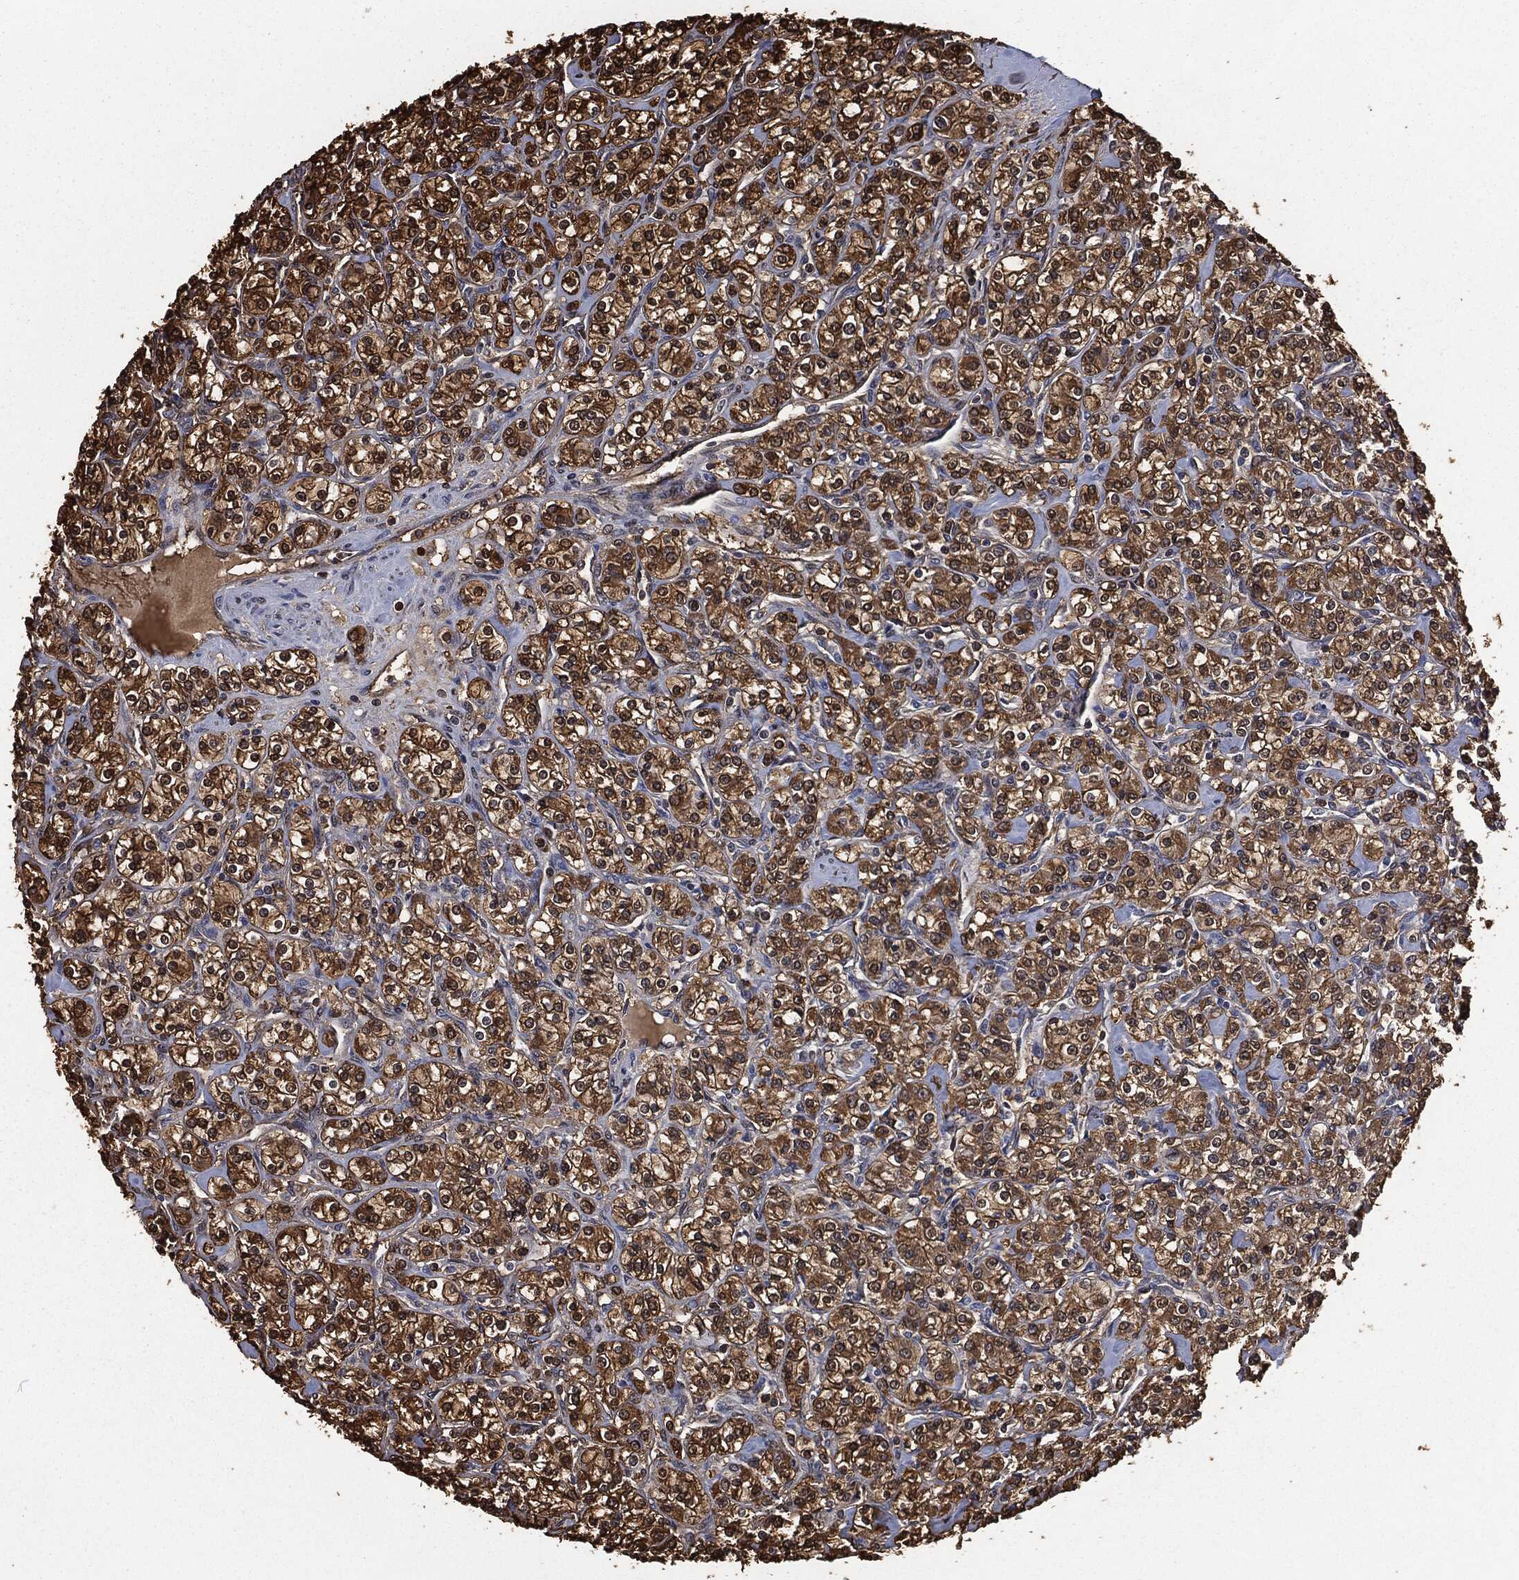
{"staining": {"intensity": "strong", "quantity": ">75%", "location": "cytoplasmic/membranous"}, "tissue": "renal cancer", "cell_type": "Tumor cells", "image_type": "cancer", "snomed": [{"axis": "morphology", "description": "Adenocarcinoma, NOS"}, {"axis": "topography", "description": "Kidney"}], "caption": "Strong cytoplasmic/membranous positivity is present in approximately >75% of tumor cells in renal adenocarcinoma. The staining is performed using DAB (3,3'-diaminobenzidine) brown chromogen to label protein expression. The nuclei are counter-stained blue using hematoxylin.", "gene": "PRDX4", "patient": {"sex": "male", "age": 77}}